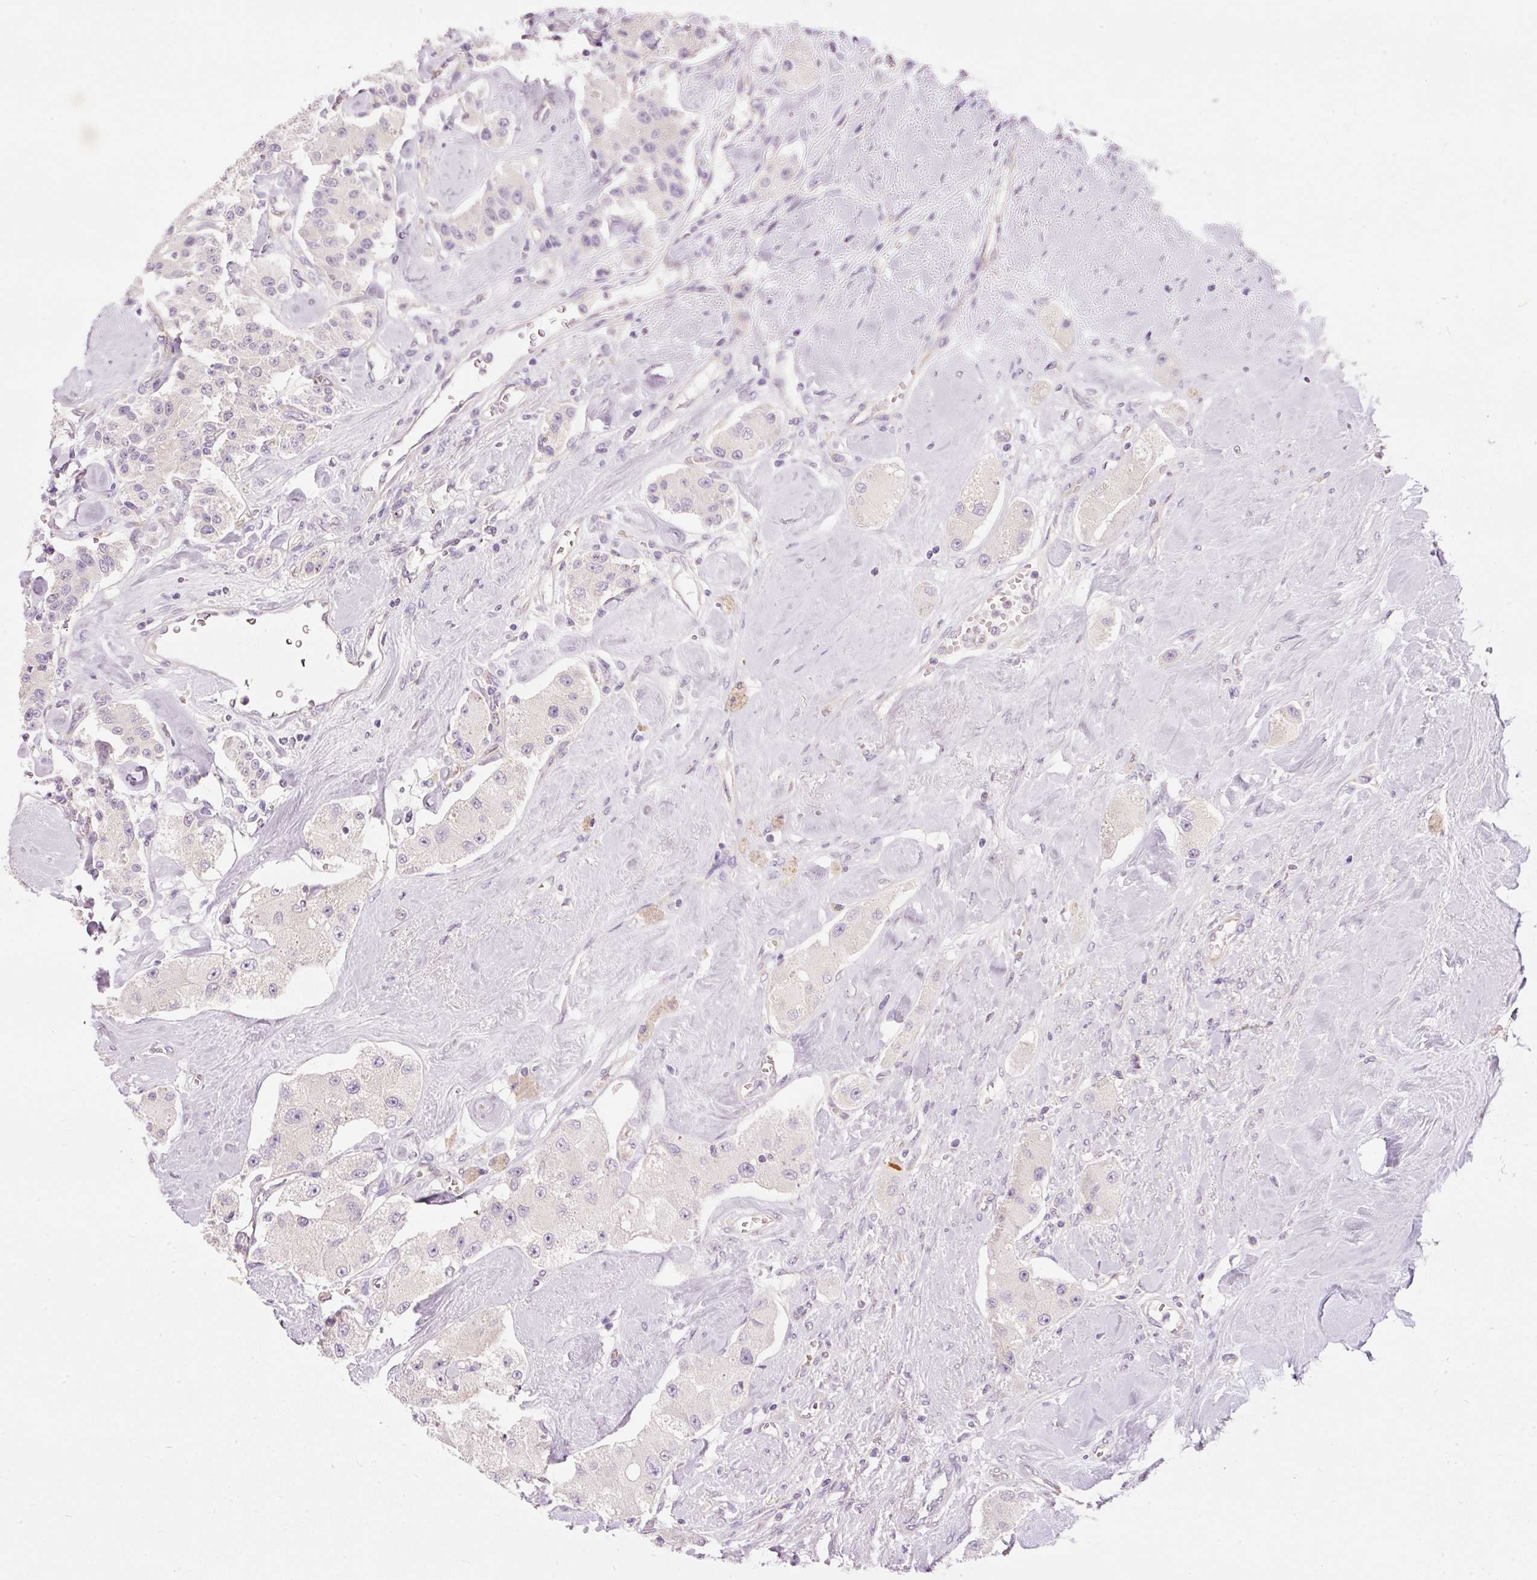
{"staining": {"intensity": "negative", "quantity": "none", "location": "none"}, "tissue": "carcinoid", "cell_type": "Tumor cells", "image_type": "cancer", "snomed": [{"axis": "morphology", "description": "Carcinoid, malignant, NOS"}, {"axis": "topography", "description": "Pancreas"}], "caption": "A histopathology image of human malignant carcinoid is negative for staining in tumor cells. (Brightfield microscopy of DAB immunohistochemistry at high magnification).", "gene": "PNPLA5", "patient": {"sex": "male", "age": 41}}